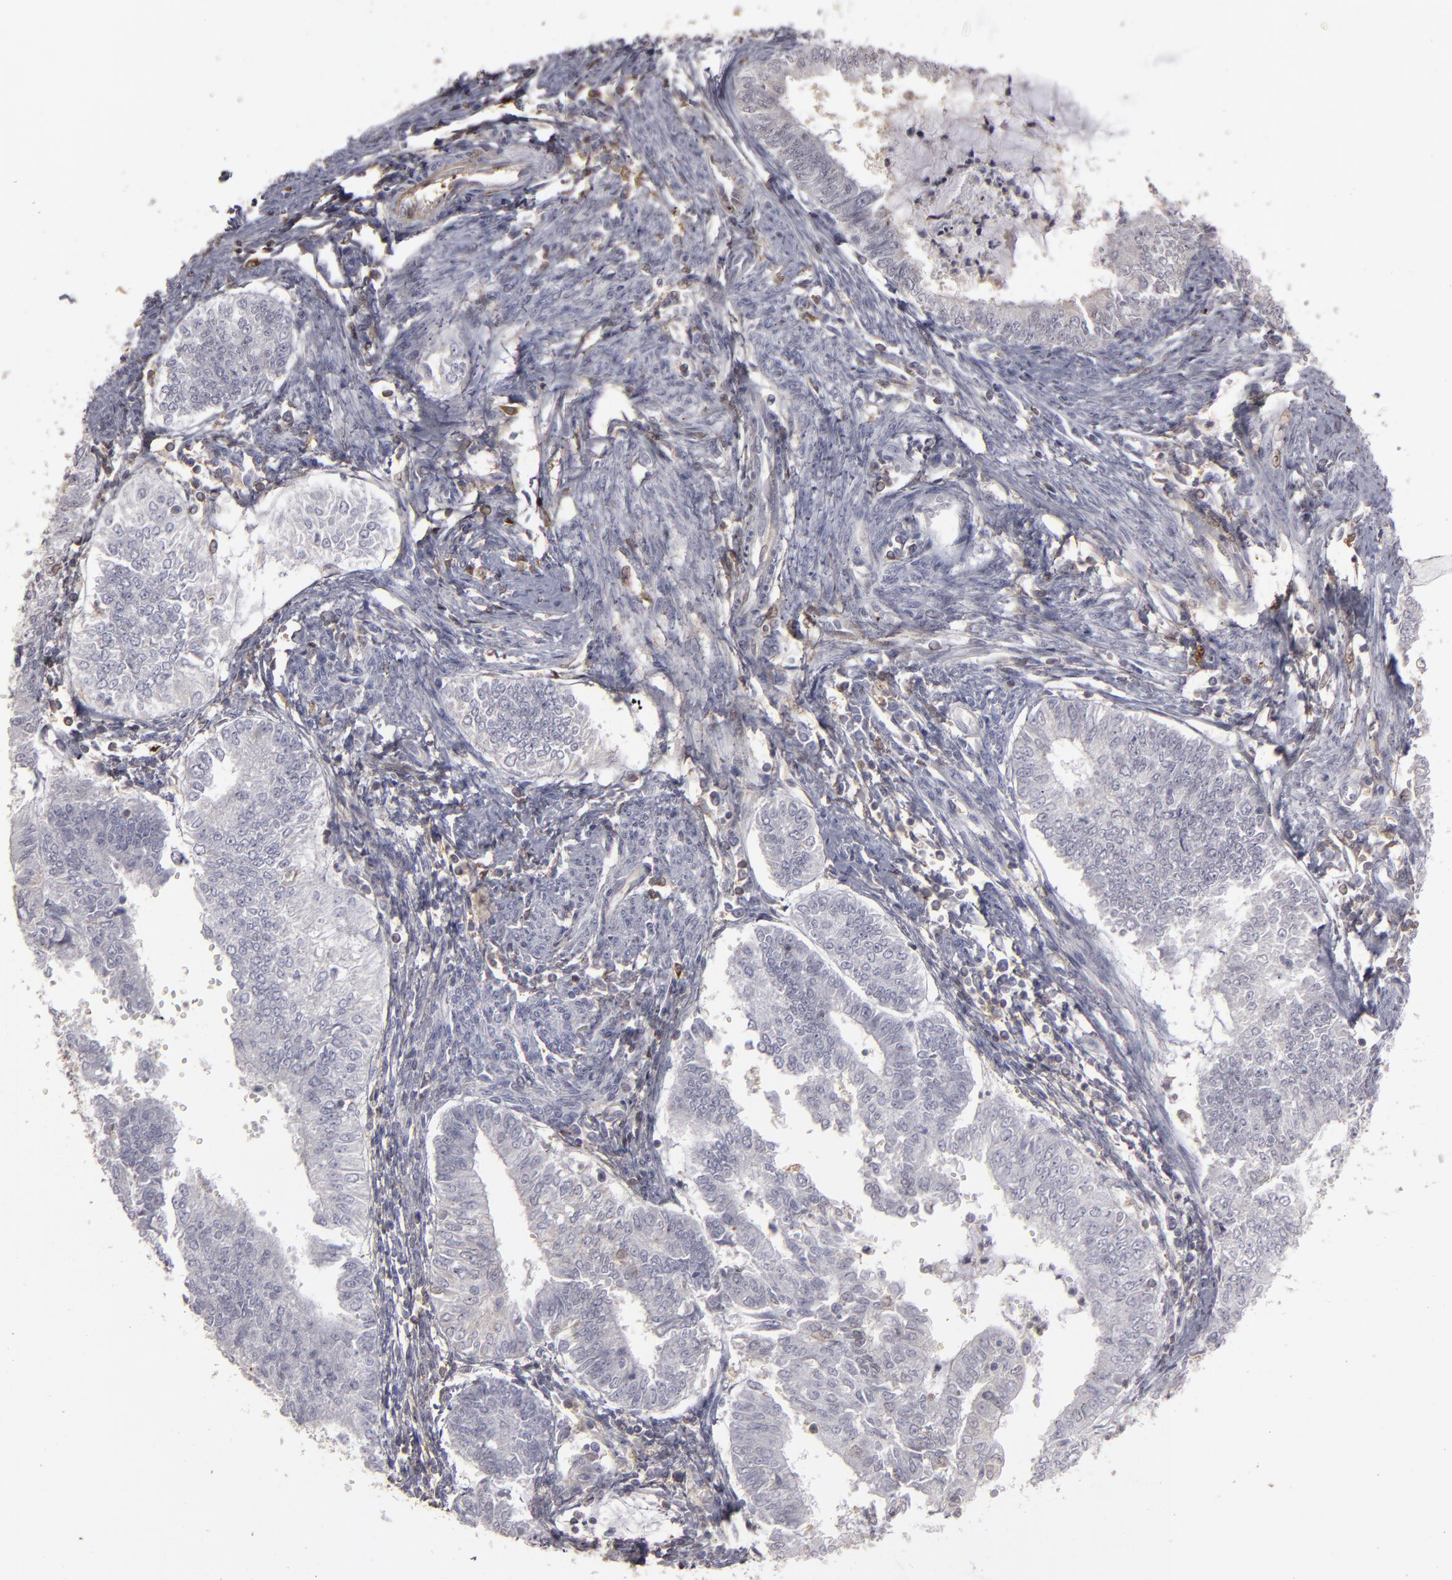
{"staining": {"intensity": "negative", "quantity": "none", "location": "none"}, "tissue": "endometrial cancer", "cell_type": "Tumor cells", "image_type": "cancer", "snomed": [{"axis": "morphology", "description": "Adenocarcinoma, NOS"}, {"axis": "topography", "description": "Endometrium"}], "caption": "Adenocarcinoma (endometrial) was stained to show a protein in brown. There is no significant positivity in tumor cells.", "gene": "SEMA3G", "patient": {"sex": "female", "age": 66}}